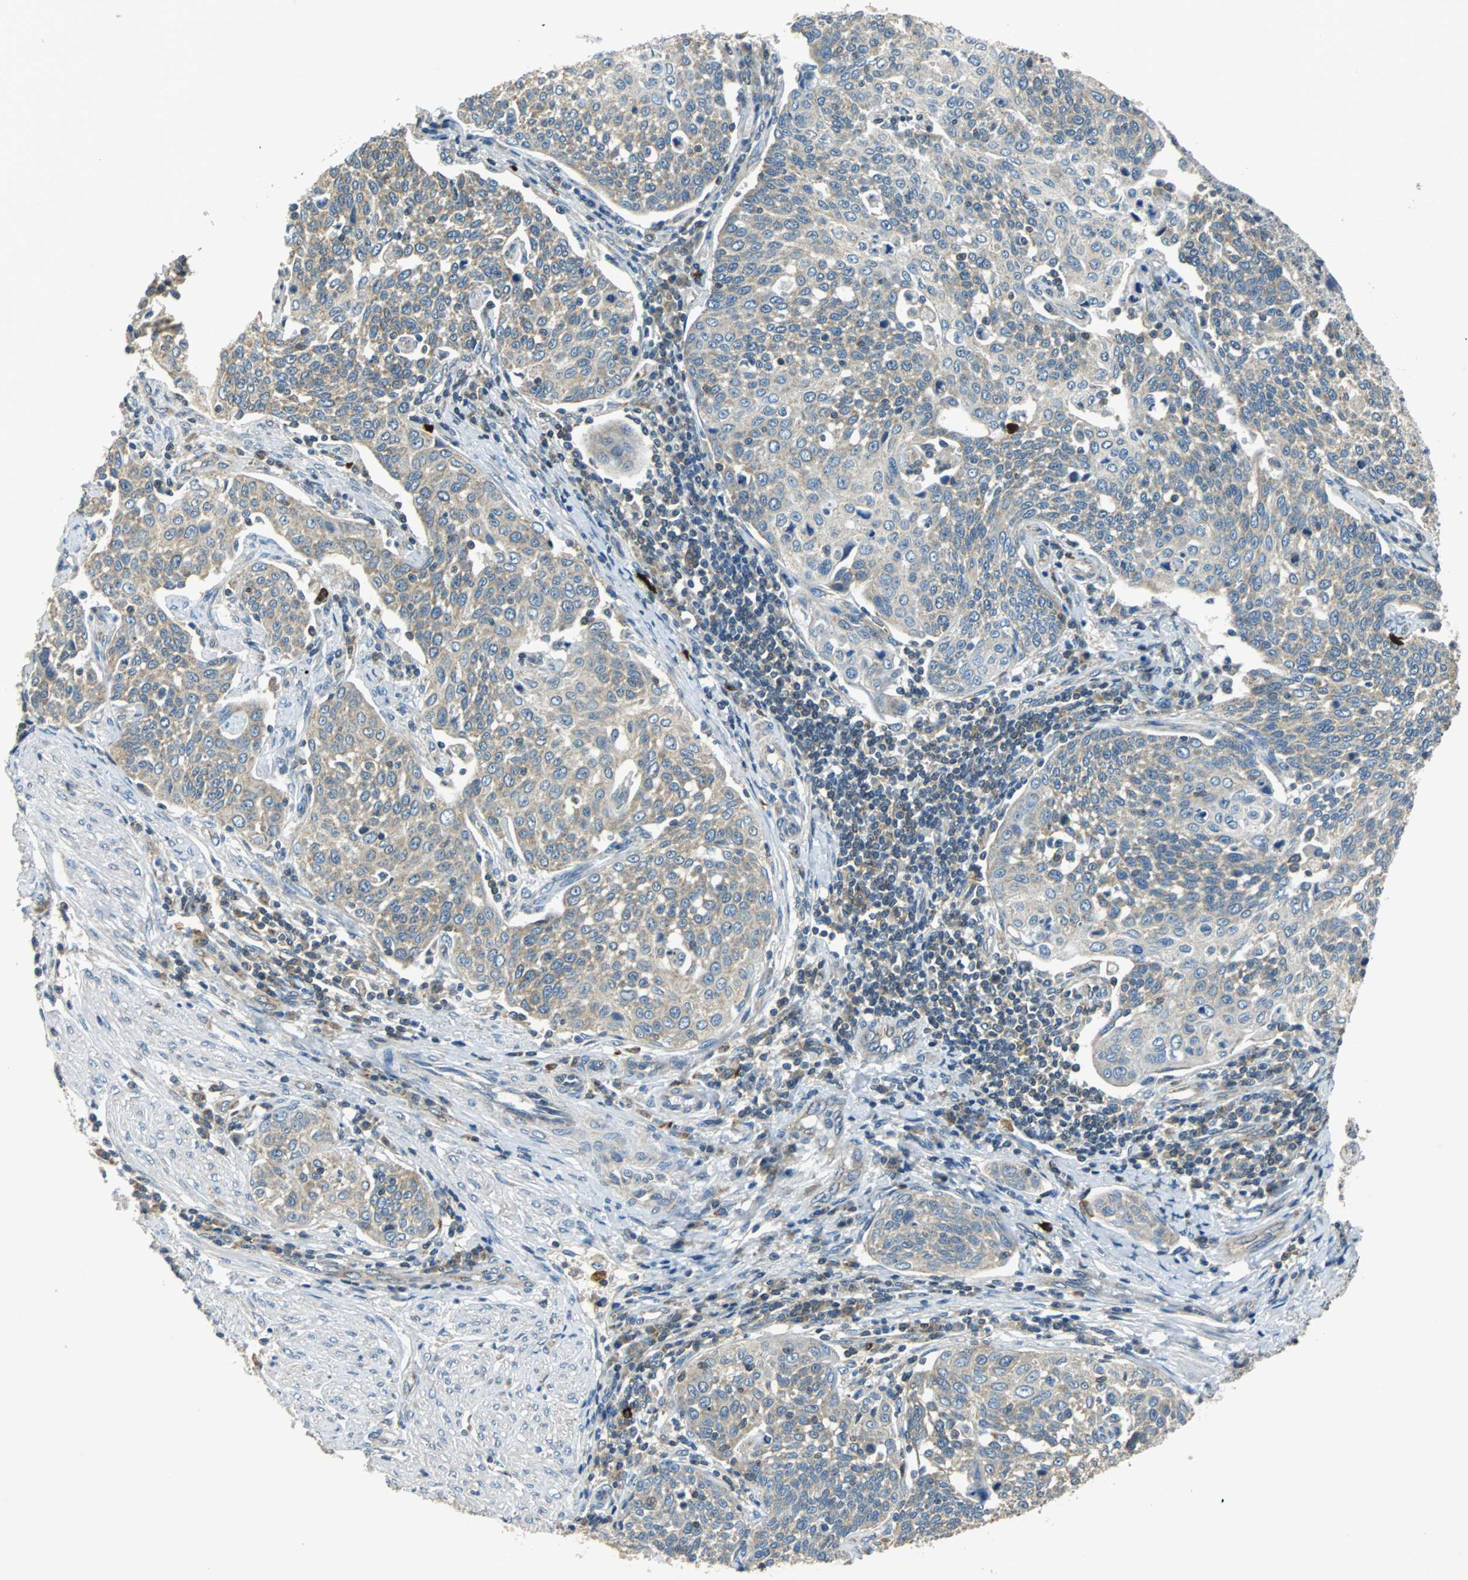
{"staining": {"intensity": "weak", "quantity": "25%-75%", "location": "cytoplasmic/membranous"}, "tissue": "cervical cancer", "cell_type": "Tumor cells", "image_type": "cancer", "snomed": [{"axis": "morphology", "description": "Squamous cell carcinoma, NOS"}, {"axis": "topography", "description": "Cervix"}], "caption": "Immunohistochemistry (IHC) image of neoplastic tissue: human cervical squamous cell carcinoma stained using immunohistochemistry (IHC) displays low levels of weak protein expression localized specifically in the cytoplasmic/membranous of tumor cells, appearing as a cytoplasmic/membranous brown color.", "gene": "CPA3", "patient": {"sex": "female", "age": 34}}